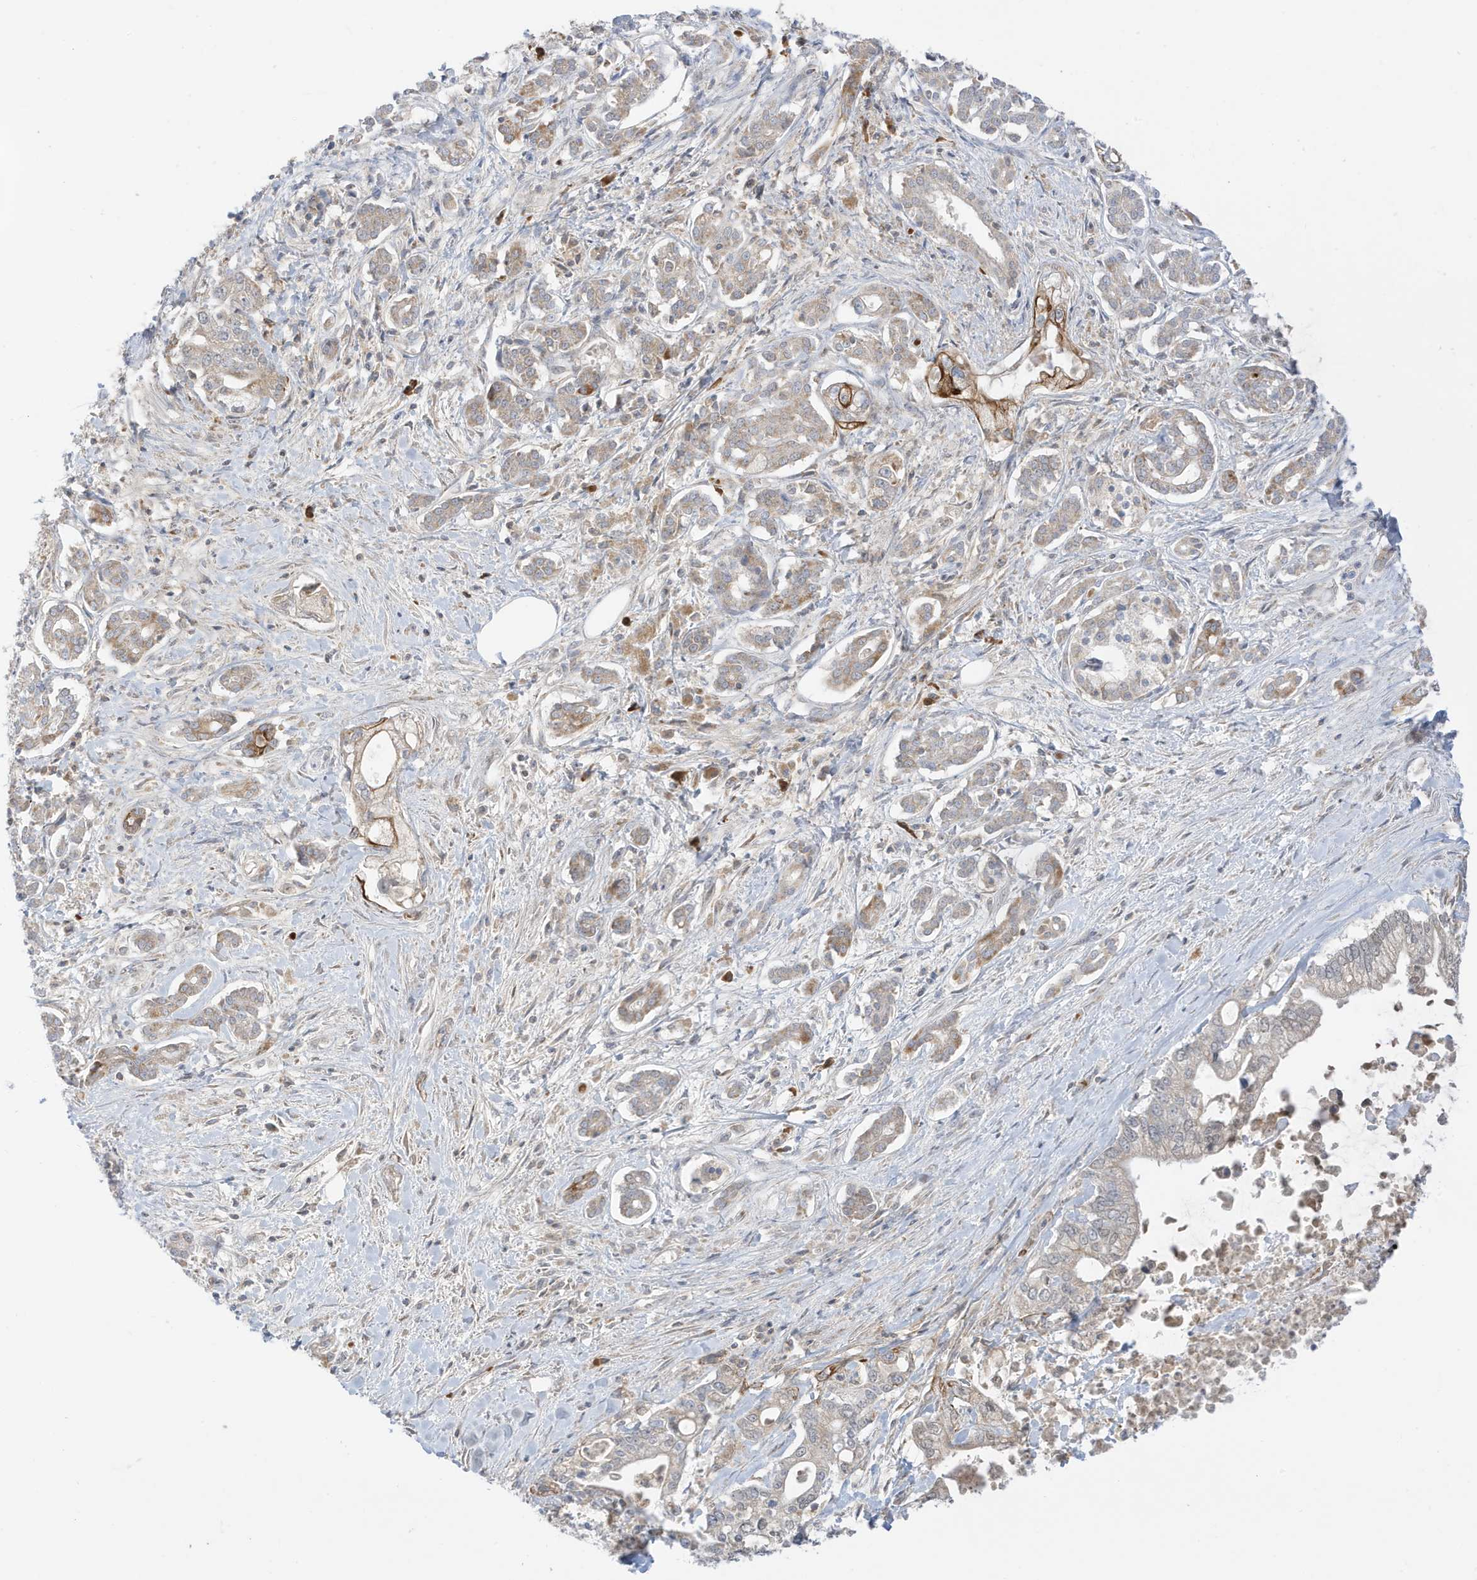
{"staining": {"intensity": "moderate", "quantity": "<25%", "location": "cytoplasmic/membranous"}, "tissue": "pancreatic cancer", "cell_type": "Tumor cells", "image_type": "cancer", "snomed": [{"axis": "morphology", "description": "Adenocarcinoma, NOS"}, {"axis": "topography", "description": "Pancreas"}], "caption": "Pancreatic cancer was stained to show a protein in brown. There is low levels of moderate cytoplasmic/membranous expression in about <25% of tumor cells.", "gene": "NPPC", "patient": {"sex": "male", "age": 69}}